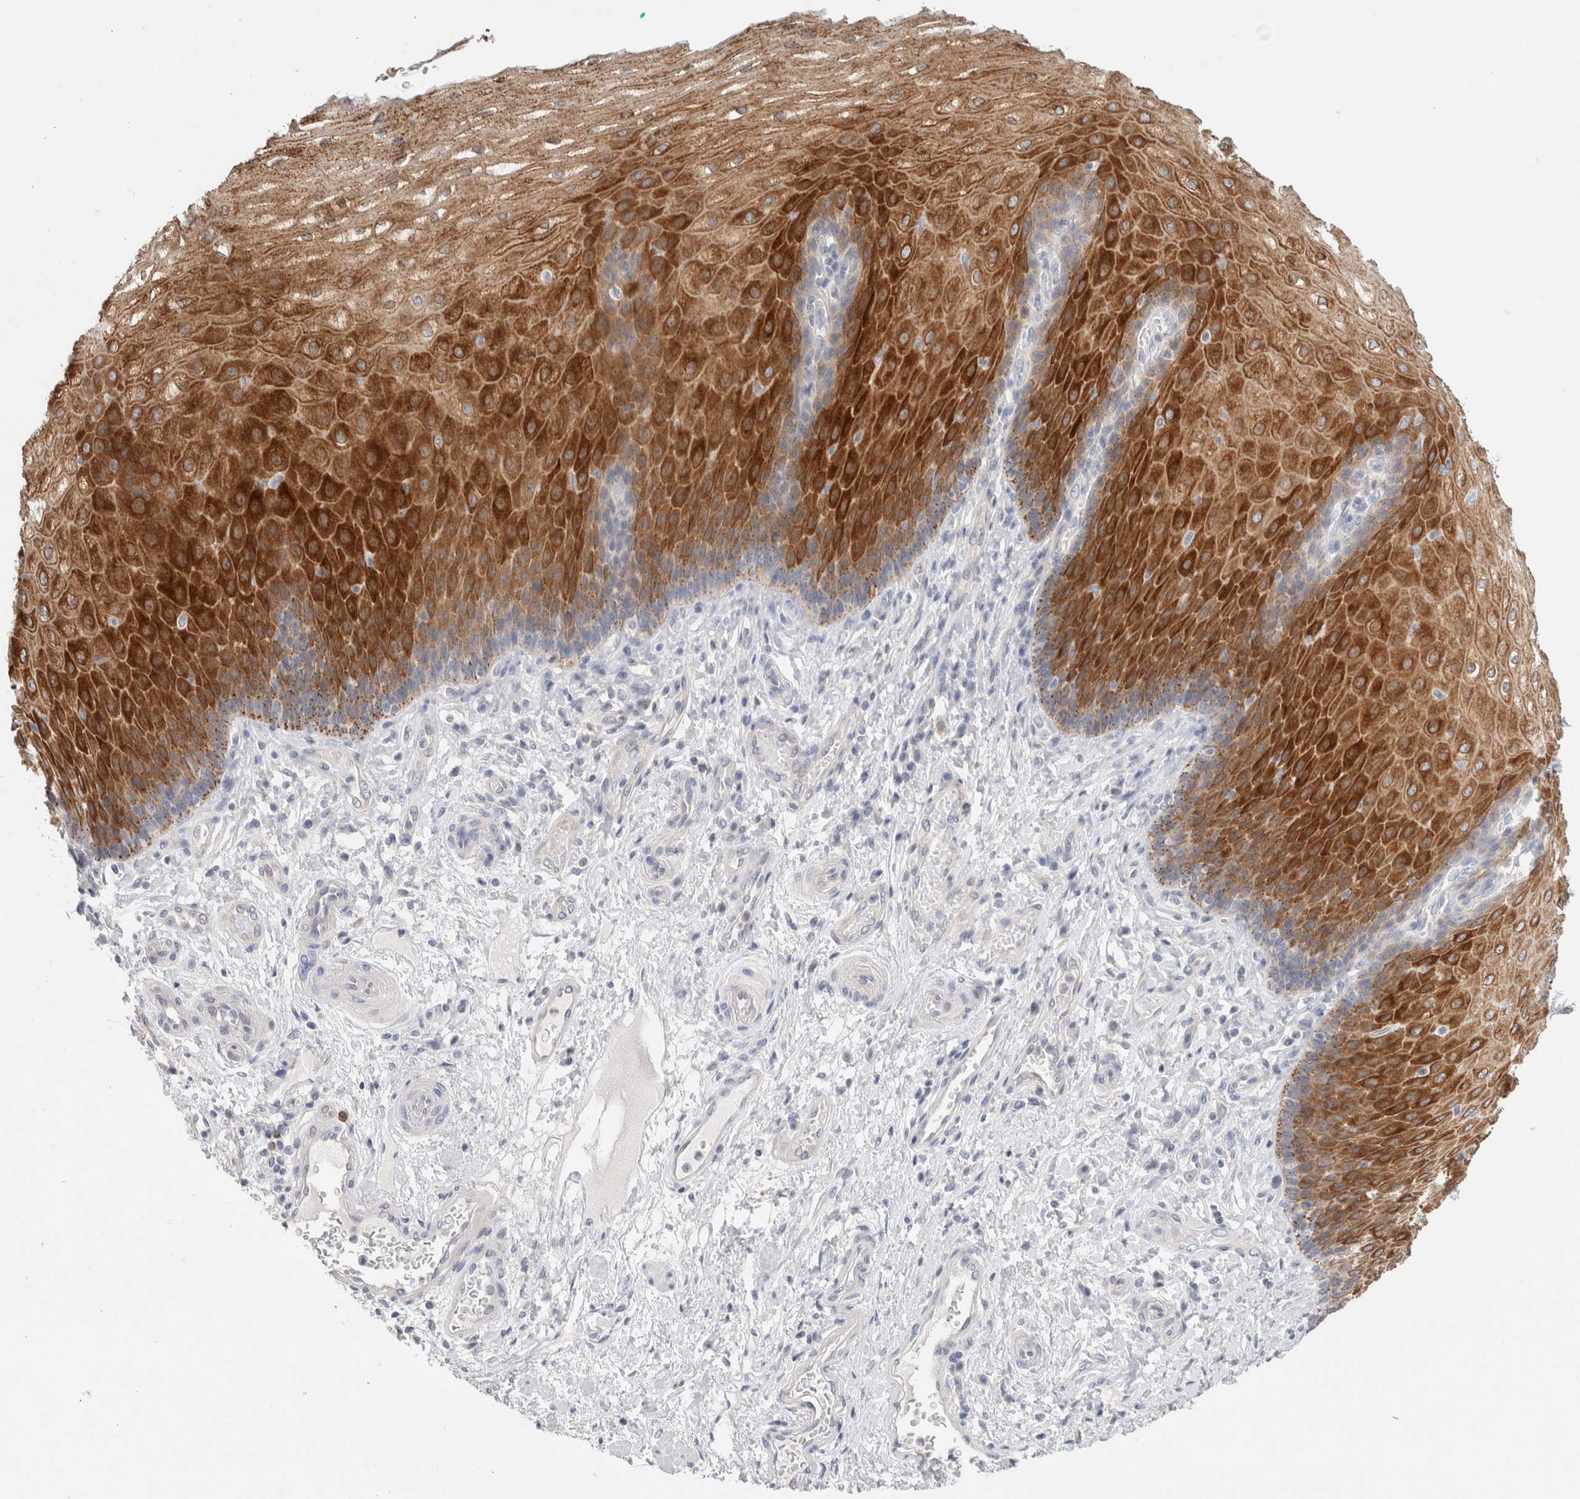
{"staining": {"intensity": "strong", "quantity": ">75%", "location": "cytoplasmic/membranous"}, "tissue": "esophagus", "cell_type": "Squamous epithelial cells", "image_type": "normal", "snomed": [{"axis": "morphology", "description": "Normal tissue, NOS"}, {"axis": "topography", "description": "Esophagus"}], "caption": "The image shows staining of normal esophagus, revealing strong cytoplasmic/membranous protein expression (brown color) within squamous epithelial cells. Immunohistochemistry stains the protein in brown and the nuclei are stained blue.", "gene": "SDR16C5", "patient": {"sex": "male", "age": 54}}